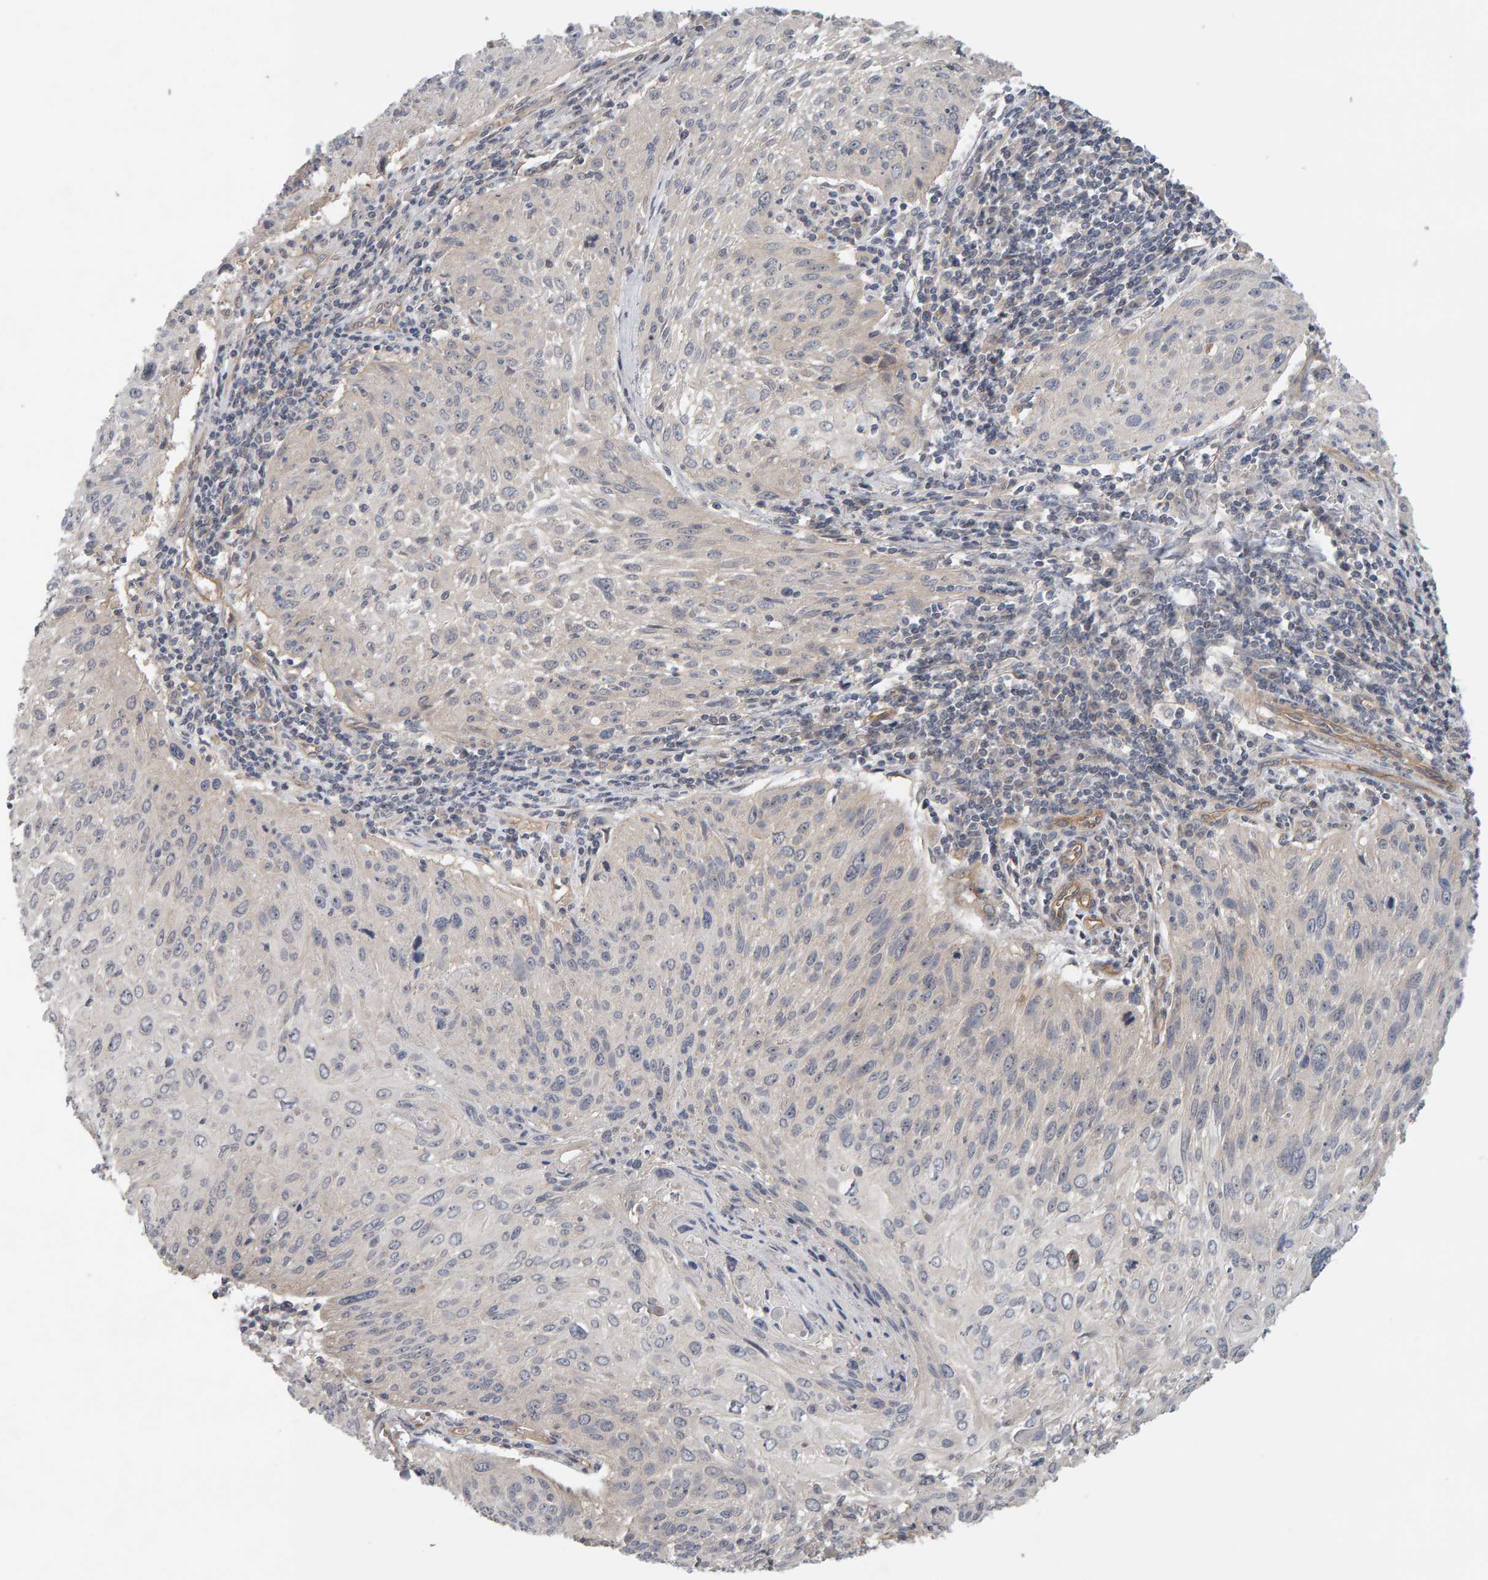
{"staining": {"intensity": "negative", "quantity": "none", "location": "none"}, "tissue": "cervical cancer", "cell_type": "Tumor cells", "image_type": "cancer", "snomed": [{"axis": "morphology", "description": "Squamous cell carcinoma, NOS"}, {"axis": "topography", "description": "Cervix"}], "caption": "High magnification brightfield microscopy of cervical cancer (squamous cell carcinoma) stained with DAB (brown) and counterstained with hematoxylin (blue): tumor cells show no significant staining.", "gene": "PPP1R16A", "patient": {"sex": "female", "age": 51}}